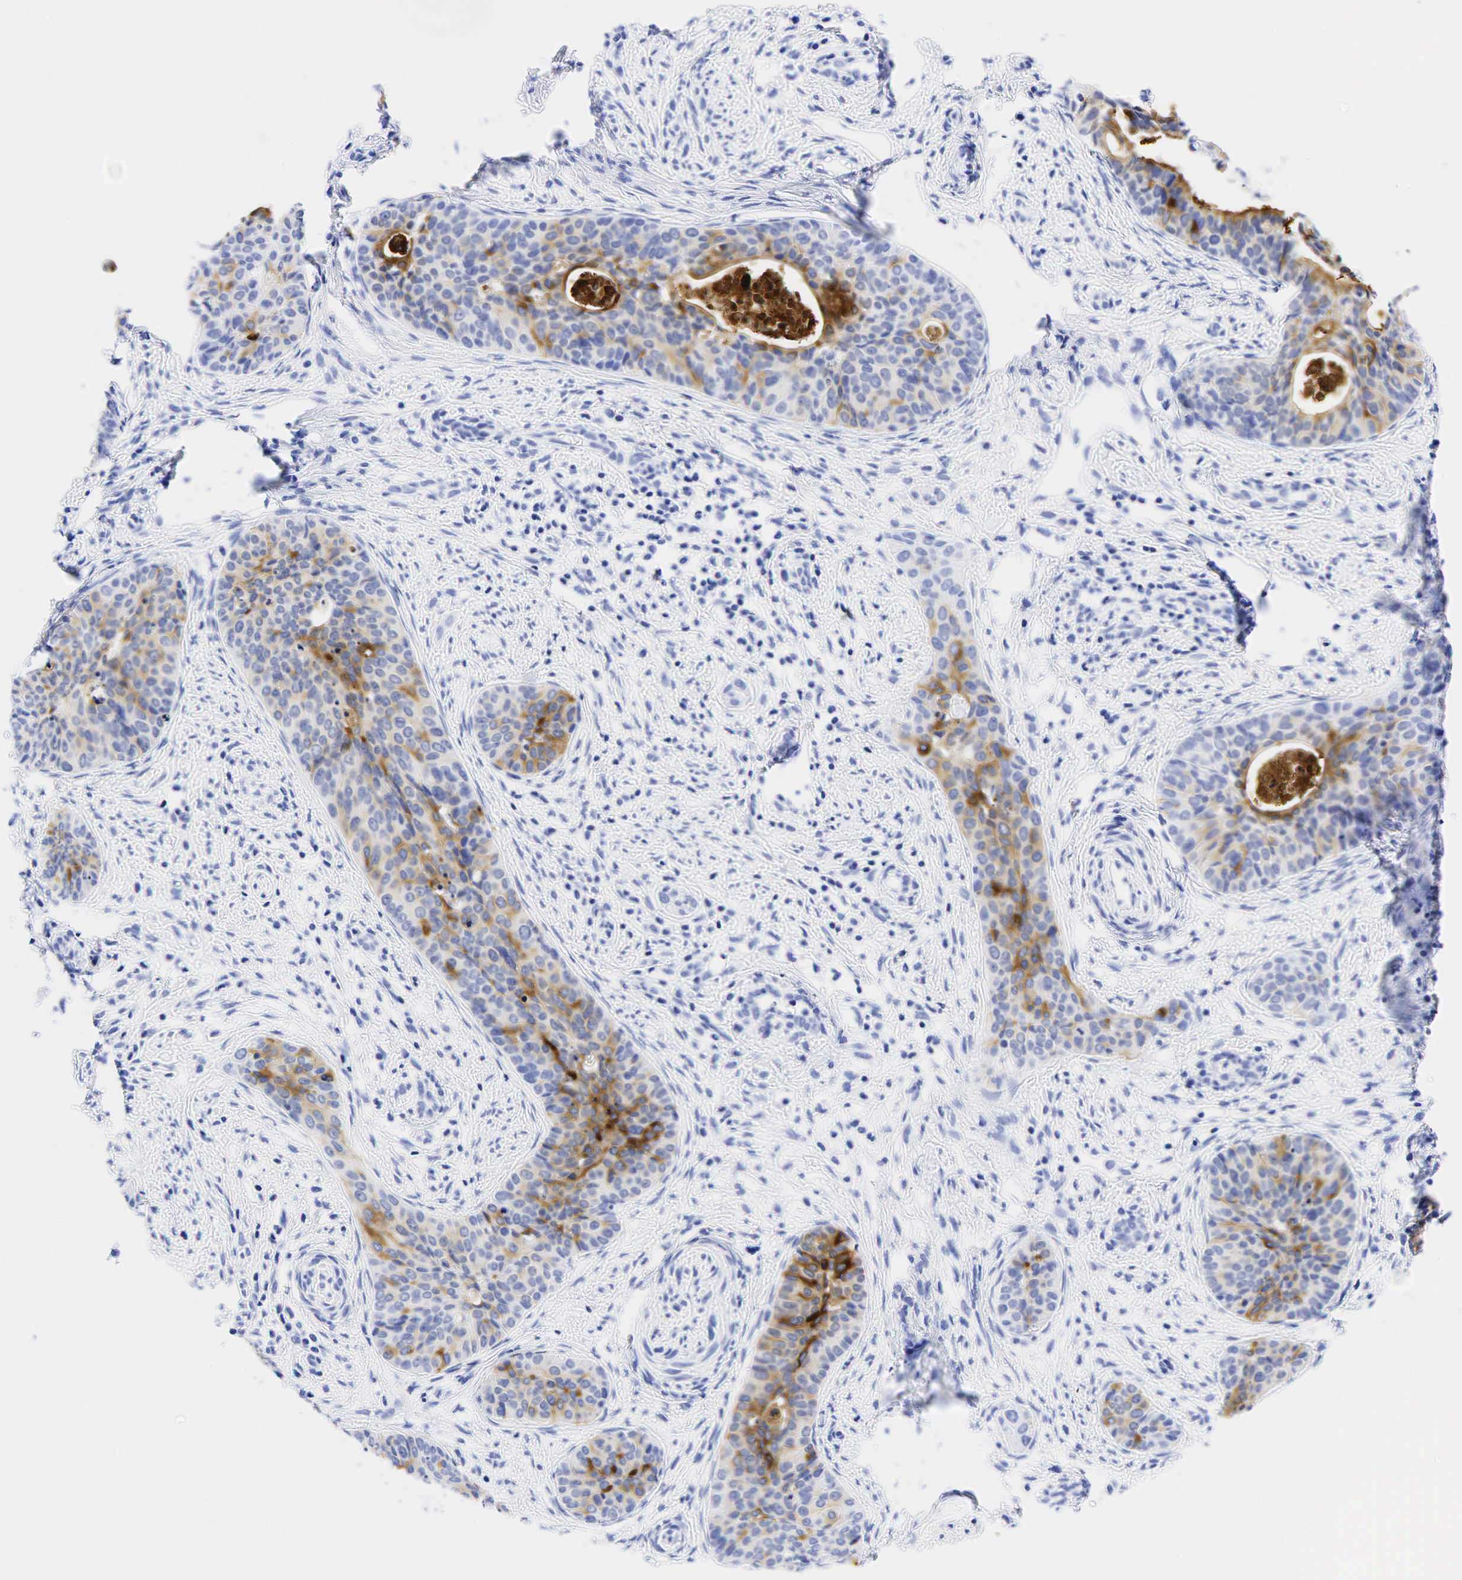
{"staining": {"intensity": "moderate", "quantity": "<25%", "location": "cytoplasmic/membranous"}, "tissue": "cervical cancer", "cell_type": "Tumor cells", "image_type": "cancer", "snomed": [{"axis": "morphology", "description": "Squamous cell carcinoma, NOS"}, {"axis": "topography", "description": "Cervix"}], "caption": "Protein staining reveals moderate cytoplasmic/membranous staining in approximately <25% of tumor cells in squamous cell carcinoma (cervical).", "gene": "CEACAM5", "patient": {"sex": "female", "age": 34}}